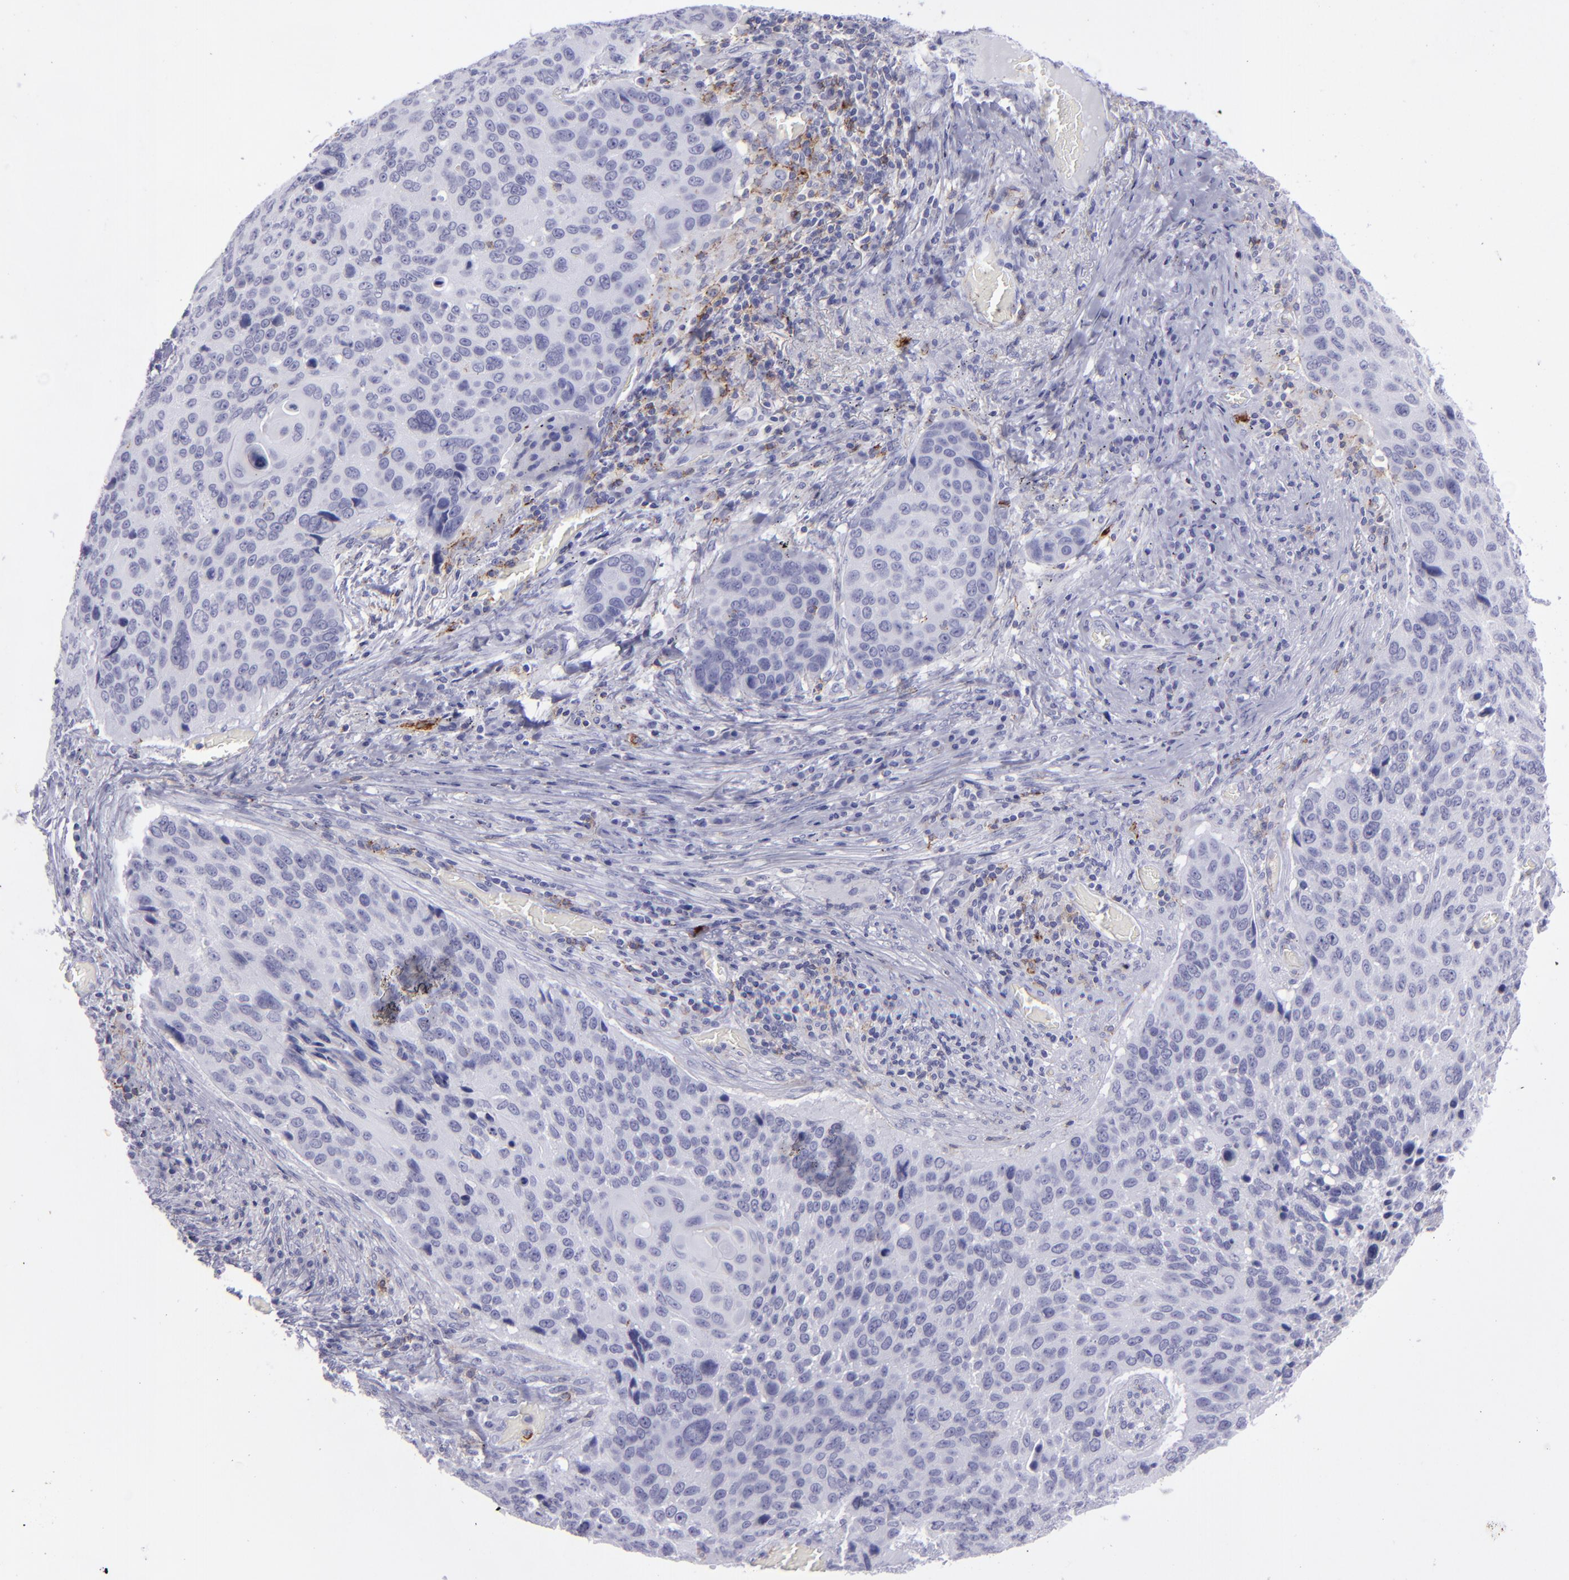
{"staining": {"intensity": "negative", "quantity": "none", "location": "none"}, "tissue": "lung cancer", "cell_type": "Tumor cells", "image_type": "cancer", "snomed": [{"axis": "morphology", "description": "Squamous cell carcinoma, NOS"}, {"axis": "topography", "description": "Lung"}], "caption": "Tumor cells are negative for protein expression in human lung cancer. (DAB (3,3'-diaminobenzidine) IHC, high magnification).", "gene": "SELPLG", "patient": {"sex": "male", "age": 68}}